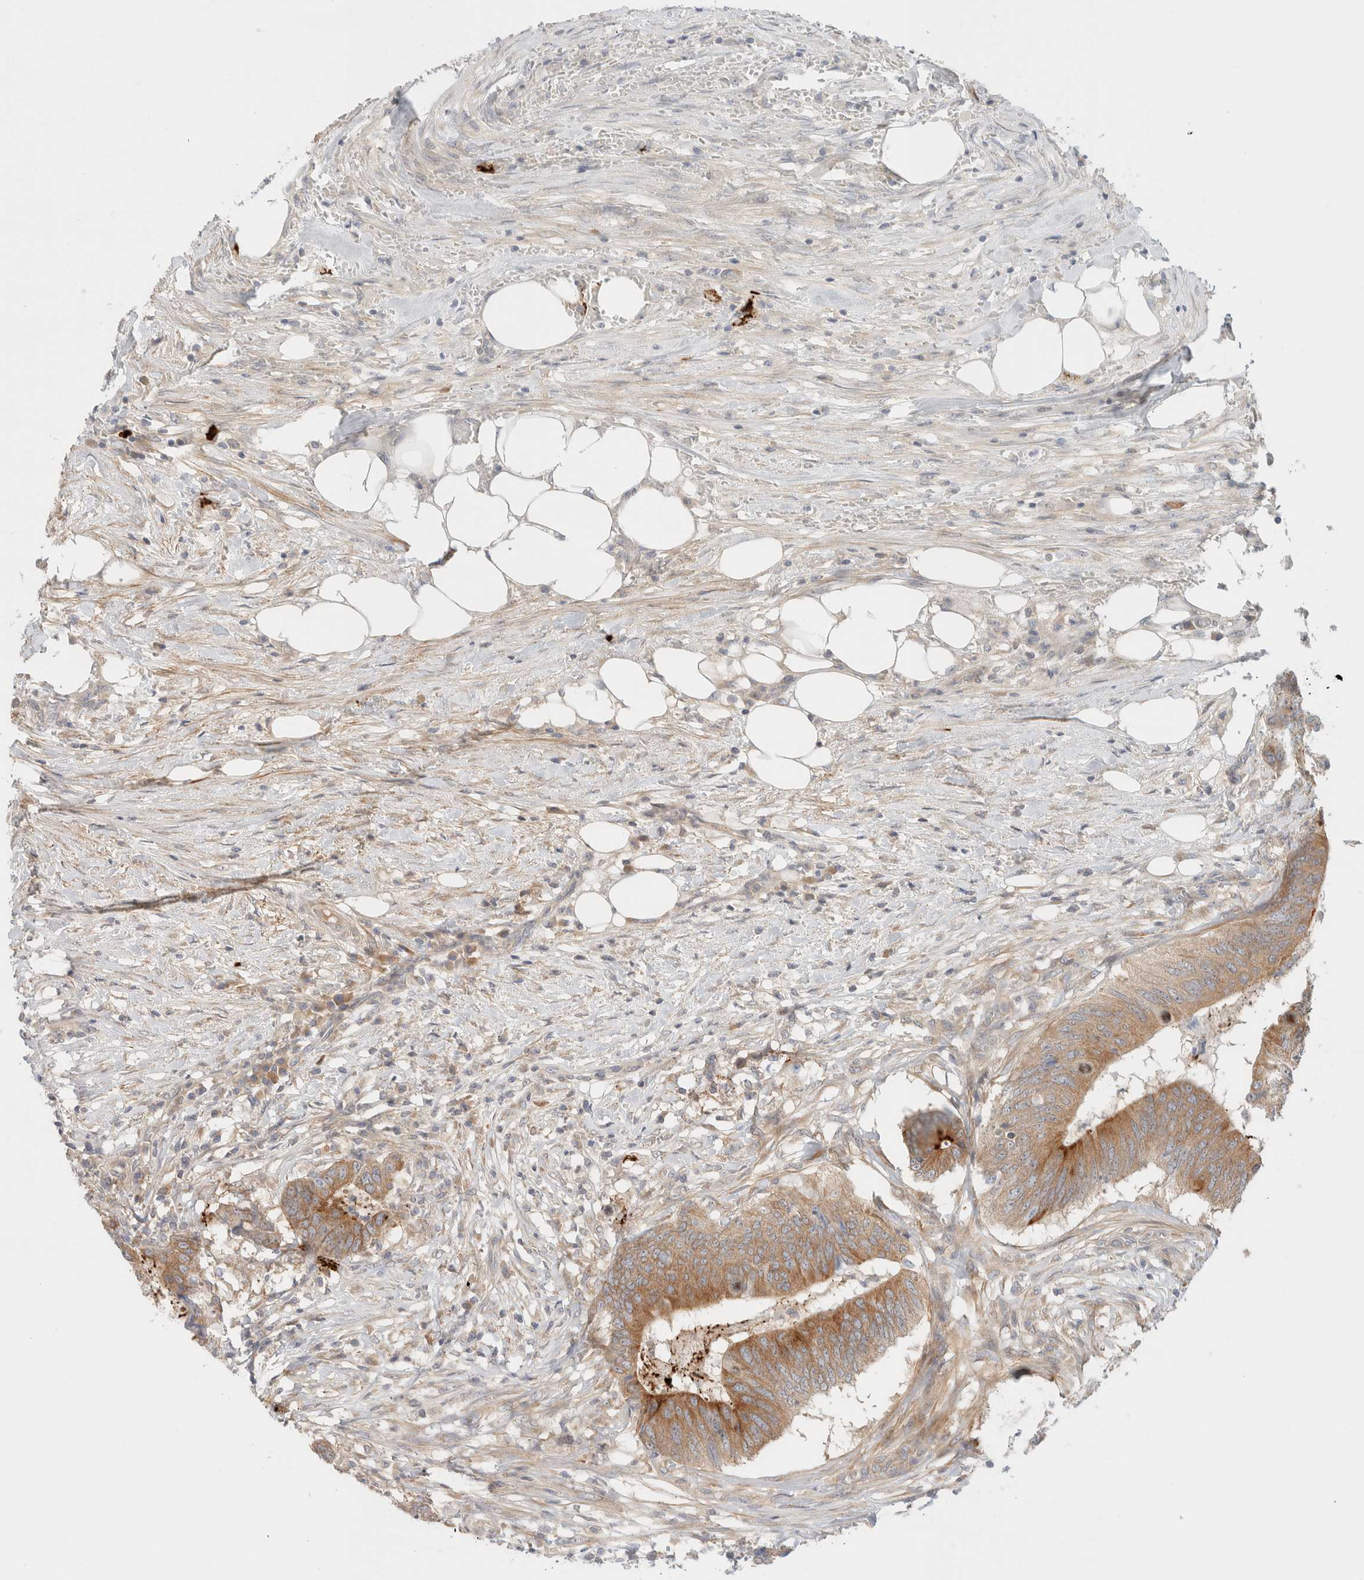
{"staining": {"intensity": "moderate", "quantity": ">75%", "location": "cytoplasmic/membranous"}, "tissue": "colorectal cancer", "cell_type": "Tumor cells", "image_type": "cancer", "snomed": [{"axis": "morphology", "description": "Adenocarcinoma, NOS"}, {"axis": "topography", "description": "Colon"}], "caption": "There is medium levels of moderate cytoplasmic/membranous staining in tumor cells of colorectal cancer, as demonstrated by immunohistochemical staining (brown color).", "gene": "MARK3", "patient": {"sex": "male", "age": 56}}